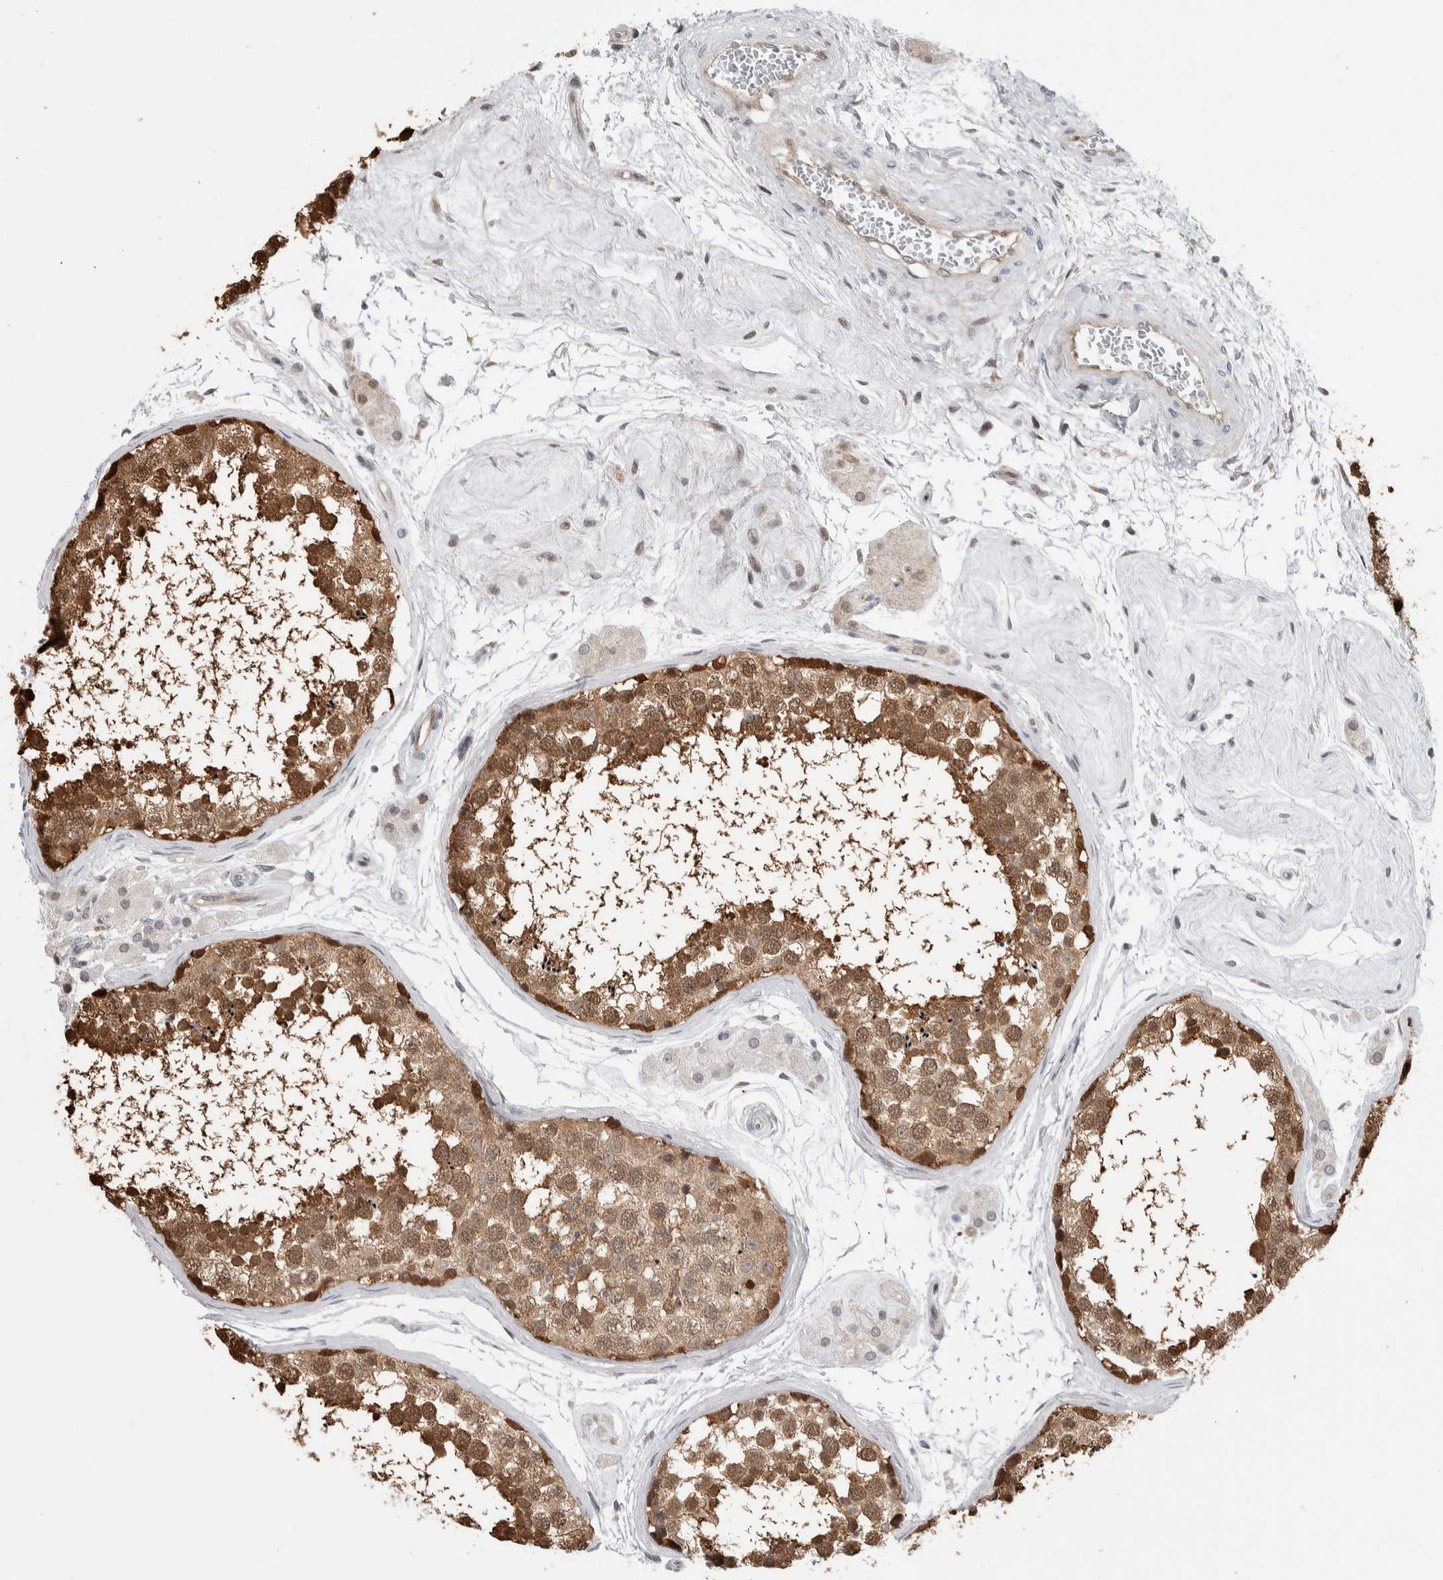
{"staining": {"intensity": "moderate", "quantity": ">75%", "location": "cytoplasmic/membranous,nuclear"}, "tissue": "testis", "cell_type": "Cells in seminiferous ducts", "image_type": "normal", "snomed": [{"axis": "morphology", "description": "Normal tissue, NOS"}, {"axis": "topography", "description": "Testis"}], "caption": "Immunohistochemical staining of normal human testis shows medium levels of moderate cytoplasmic/membranous,nuclear staining in about >75% of cells in seminiferous ducts.", "gene": "PTPA", "patient": {"sex": "male", "age": 56}}